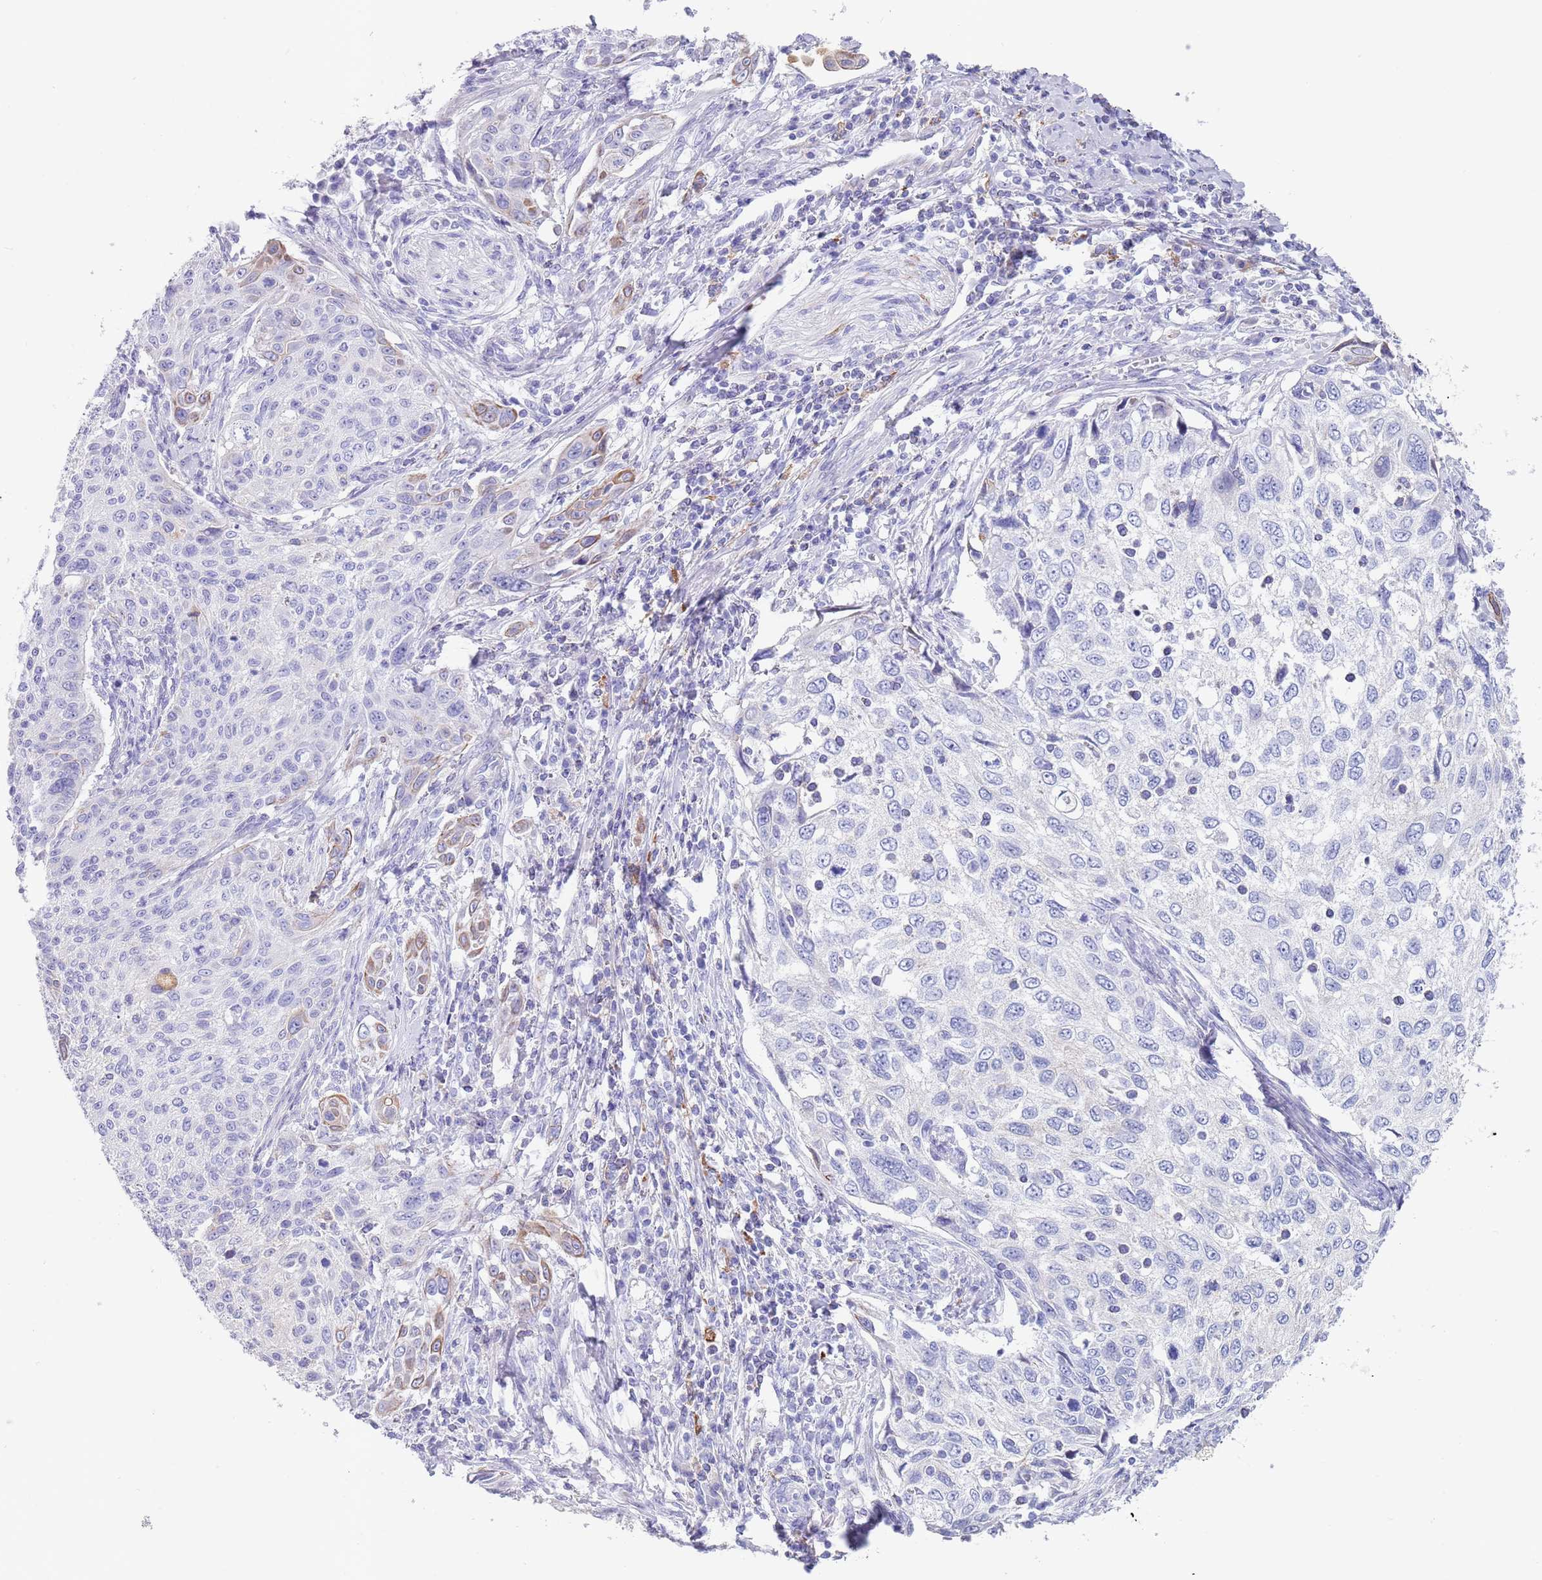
{"staining": {"intensity": "moderate", "quantity": "<25%", "location": "cytoplasmic/membranous"}, "tissue": "cervical cancer", "cell_type": "Tumor cells", "image_type": "cancer", "snomed": [{"axis": "morphology", "description": "Squamous cell carcinoma, NOS"}, {"axis": "topography", "description": "Cervix"}], "caption": "Immunohistochemical staining of human cervical squamous cell carcinoma shows moderate cytoplasmic/membranous protein expression in about <25% of tumor cells.", "gene": "CPXM2", "patient": {"sex": "female", "age": 70}}